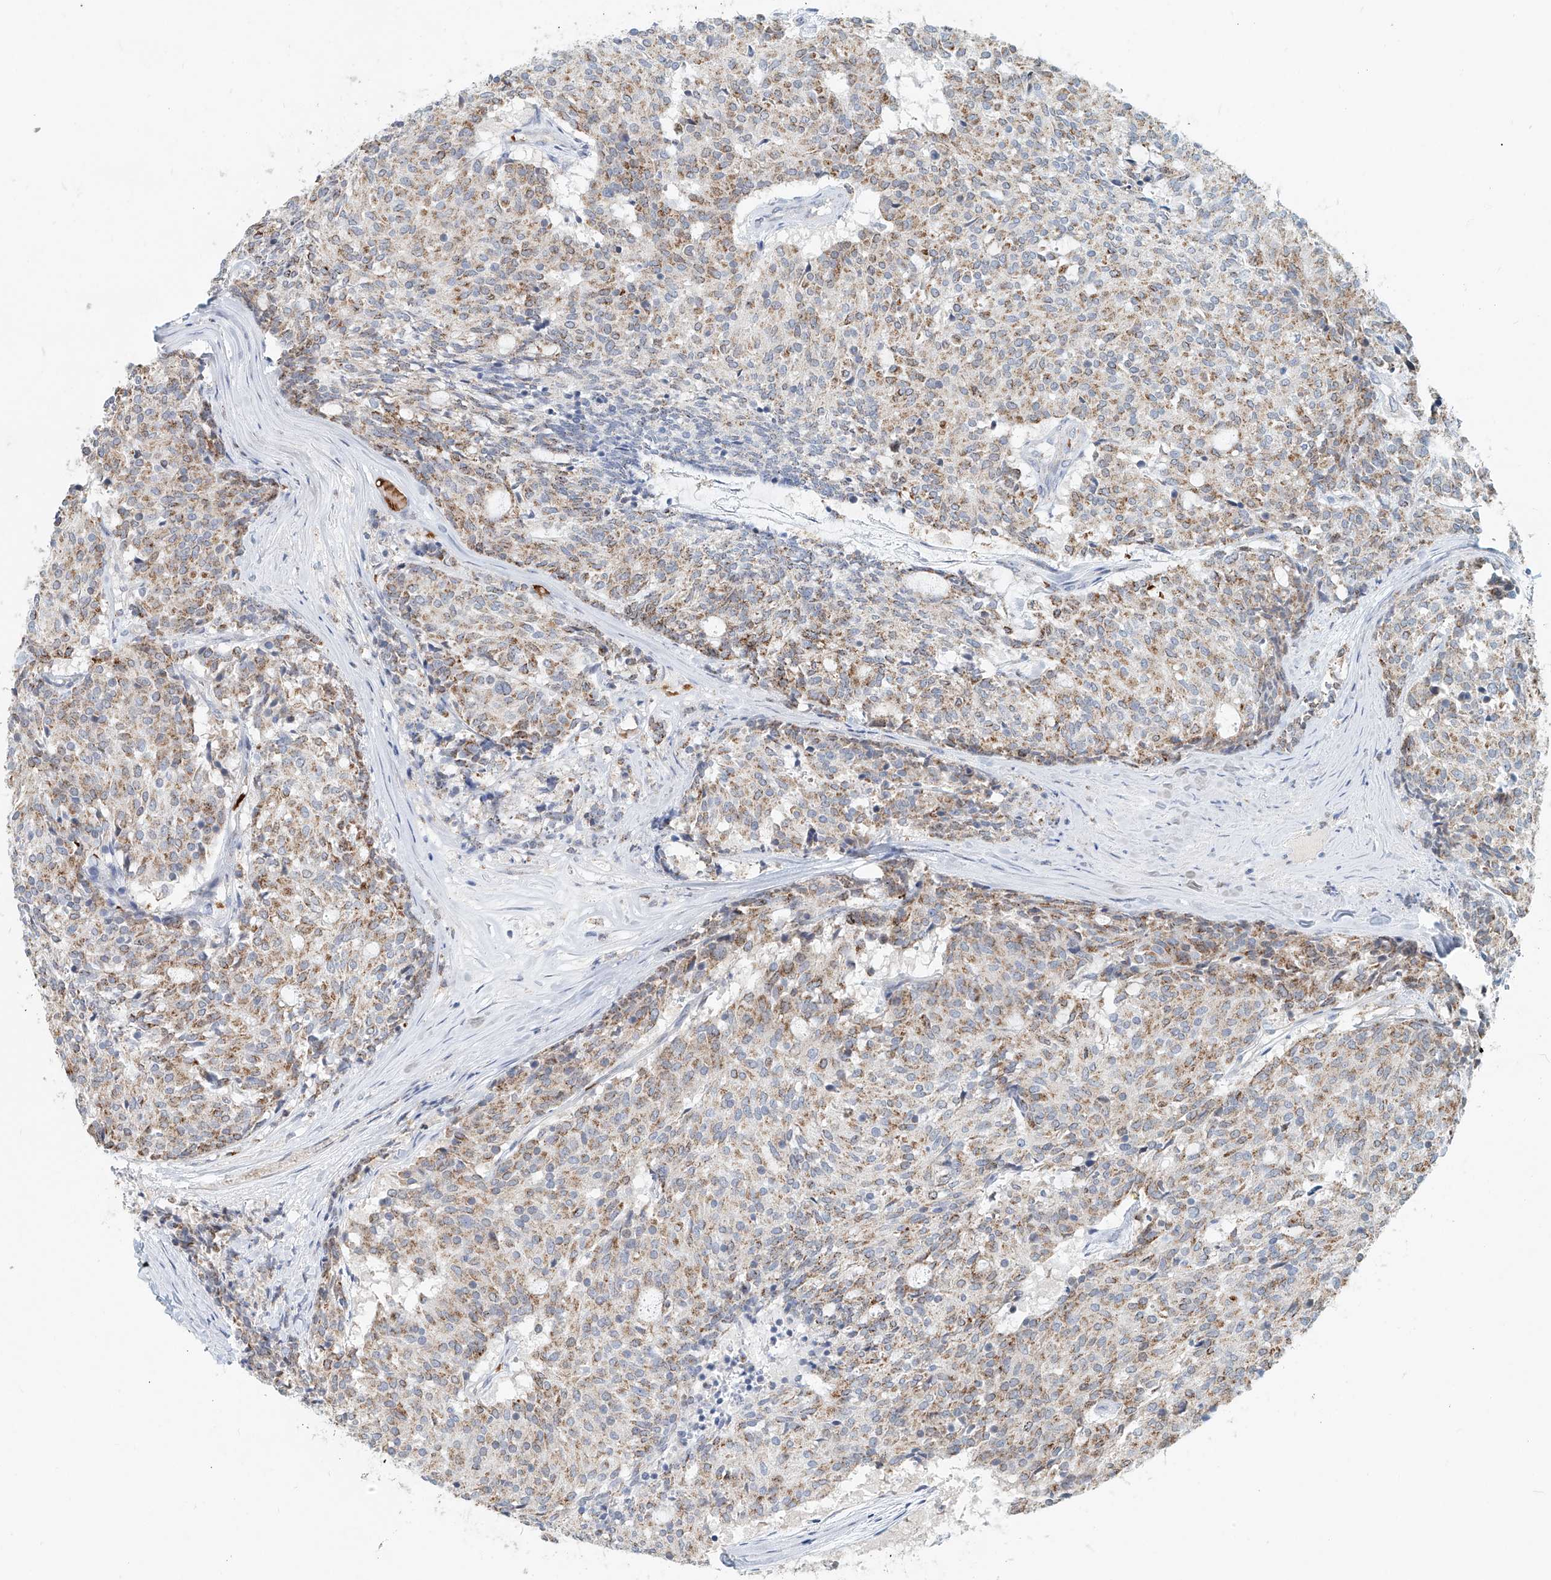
{"staining": {"intensity": "moderate", "quantity": "25%-75%", "location": "cytoplasmic/membranous"}, "tissue": "carcinoid", "cell_type": "Tumor cells", "image_type": "cancer", "snomed": [{"axis": "morphology", "description": "Carcinoid, malignant, NOS"}, {"axis": "topography", "description": "Pancreas"}], "caption": "The image exhibits a brown stain indicating the presence of a protein in the cytoplasmic/membranous of tumor cells in malignant carcinoid.", "gene": "PTPRA", "patient": {"sex": "female", "age": 54}}